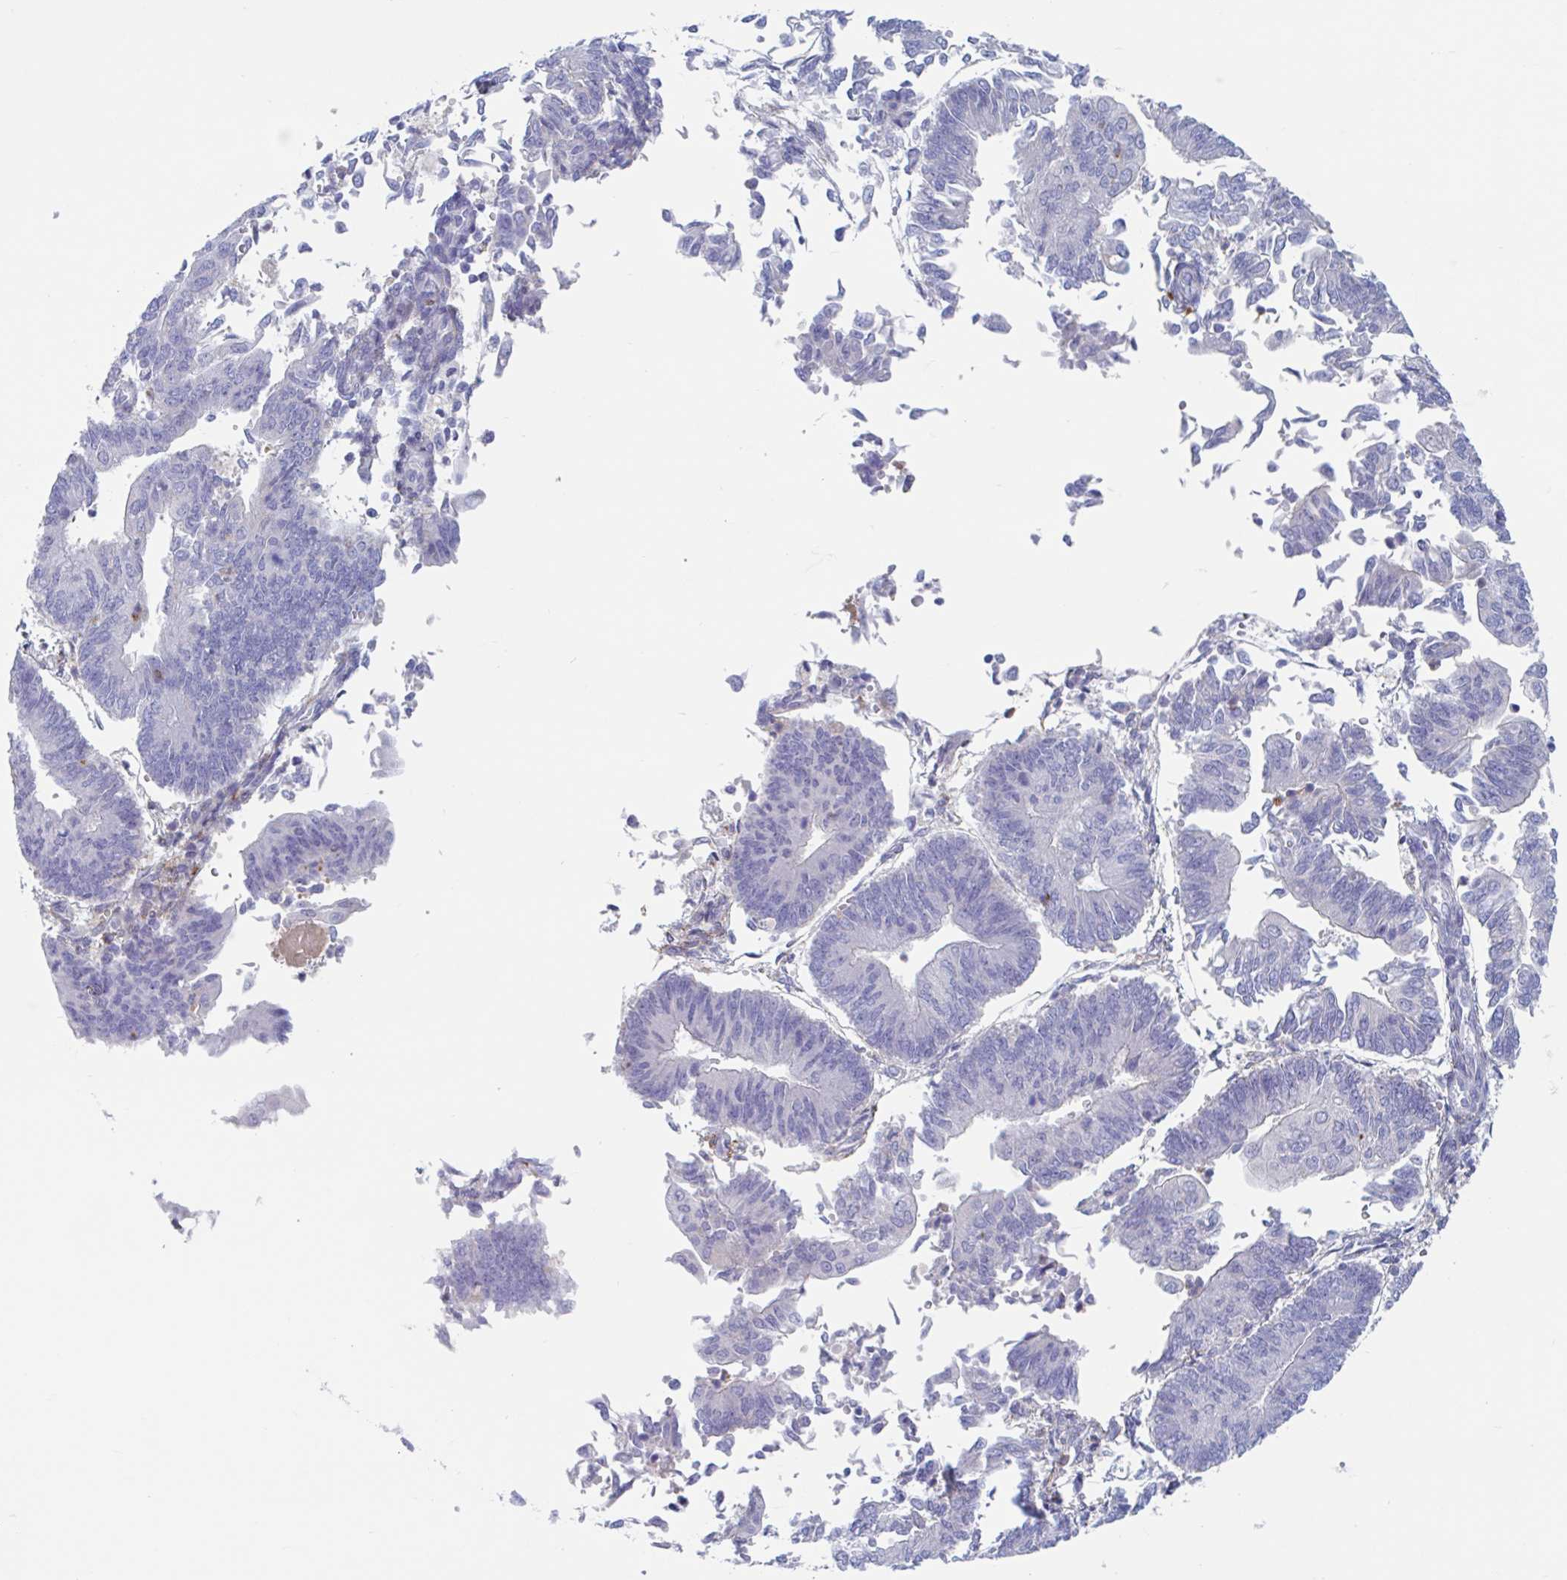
{"staining": {"intensity": "negative", "quantity": "none", "location": "none"}, "tissue": "endometrial cancer", "cell_type": "Tumor cells", "image_type": "cancer", "snomed": [{"axis": "morphology", "description": "Adenocarcinoma, NOS"}, {"axis": "topography", "description": "Endometrium"}], "caption": "The micrograph shows no significant positivity in tumor cells of endometrial cancer (adenocarcinoma).", "gene": "ZNHIT2", "patient": {"sex": "female", "age": 65}}